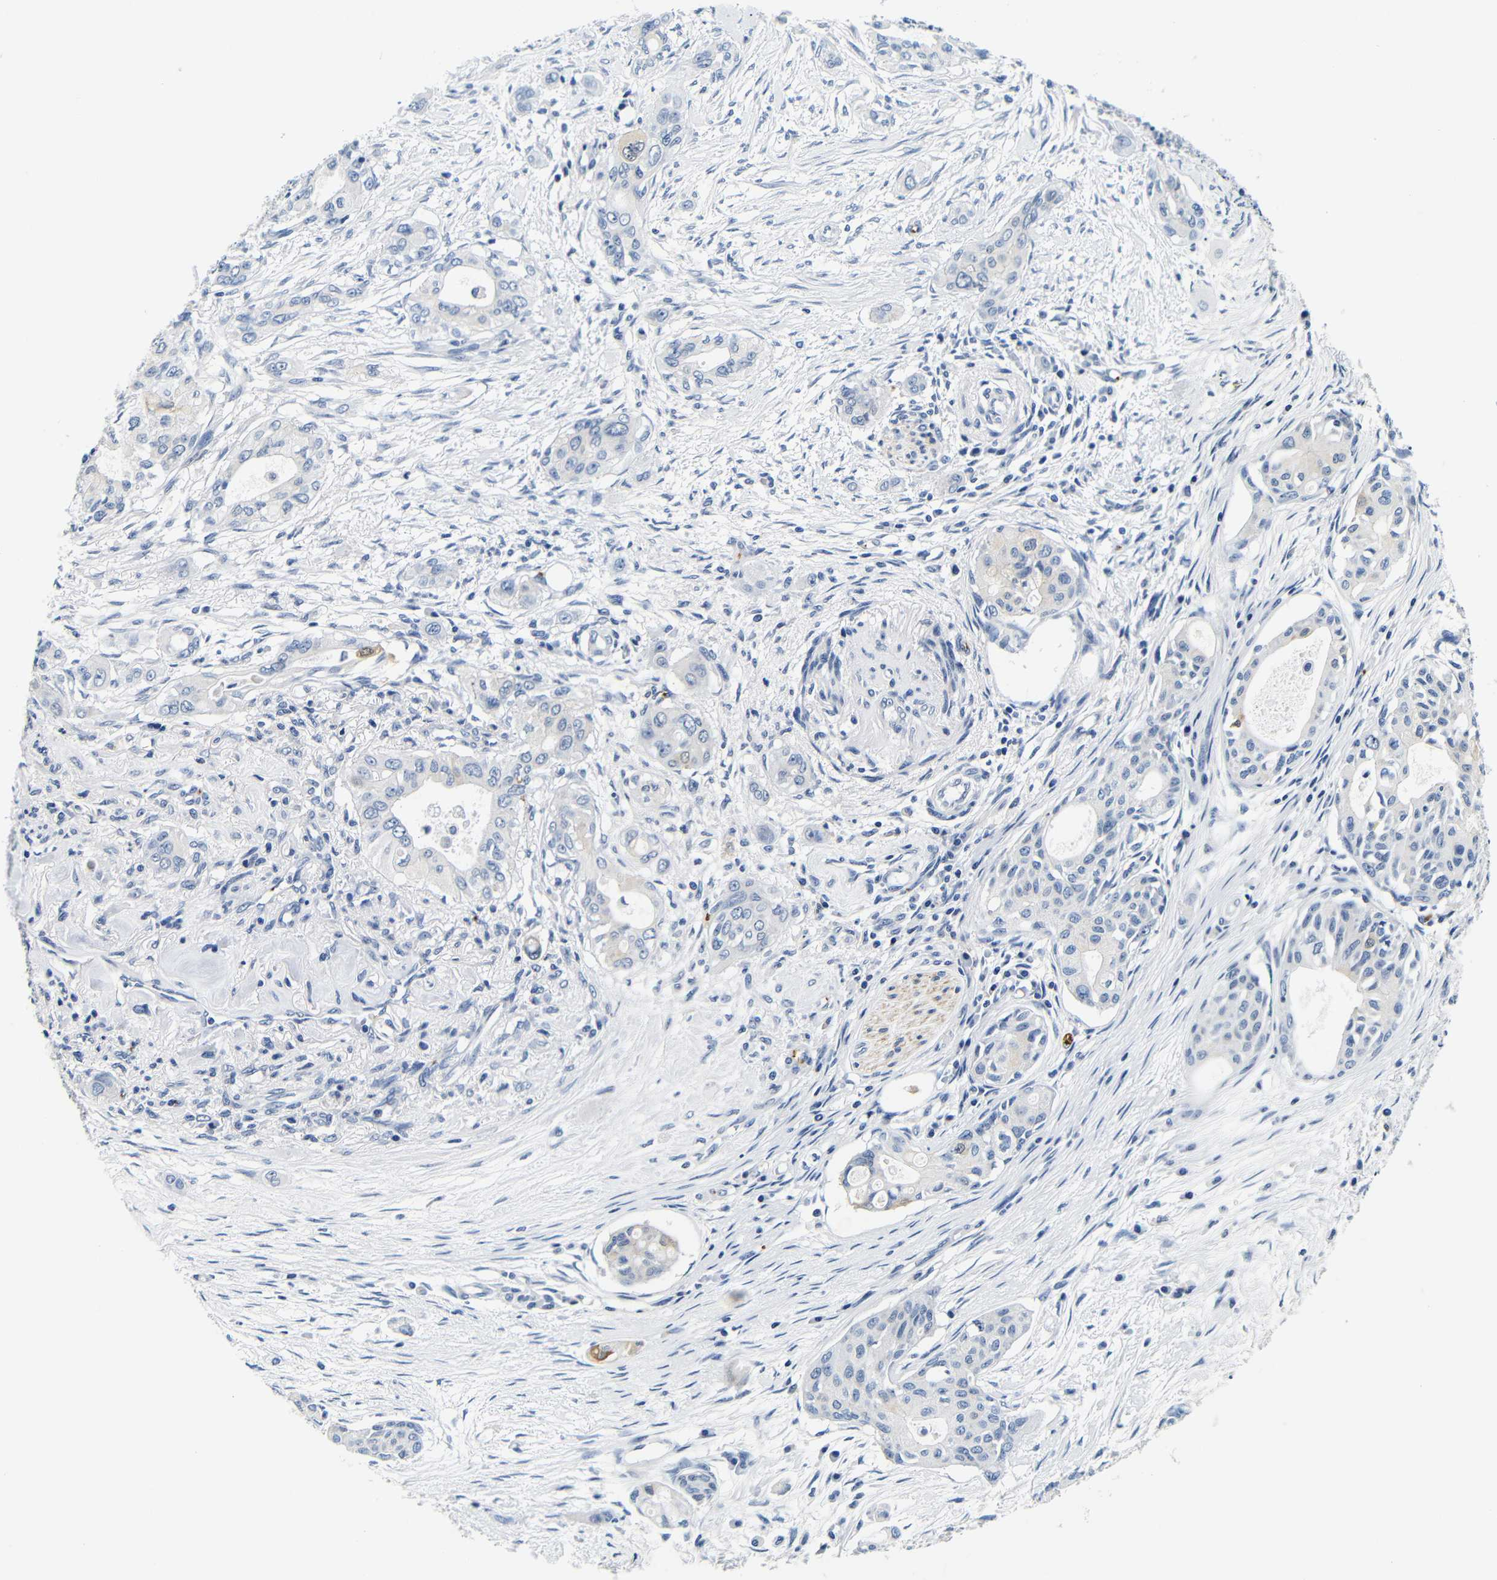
{"staining": {"intensity": "negative", "quantity": "none", "location": "none"}, "tissue": "pancreatic cancer", "cell_type": "Tumor cells", "image_type": "cancer", "snomed": [{"axis": "morphology", "description": "Adenocarcinoma, NOS"}, {"axis": "topography", "description": "Pancreas"}], "caption": "The photomicrograph shows no staining of tumor cells in adenocarcinoma (pancreatic).", "gene": "GP1BA", "patient": {"sex": "female", "age": 60}}